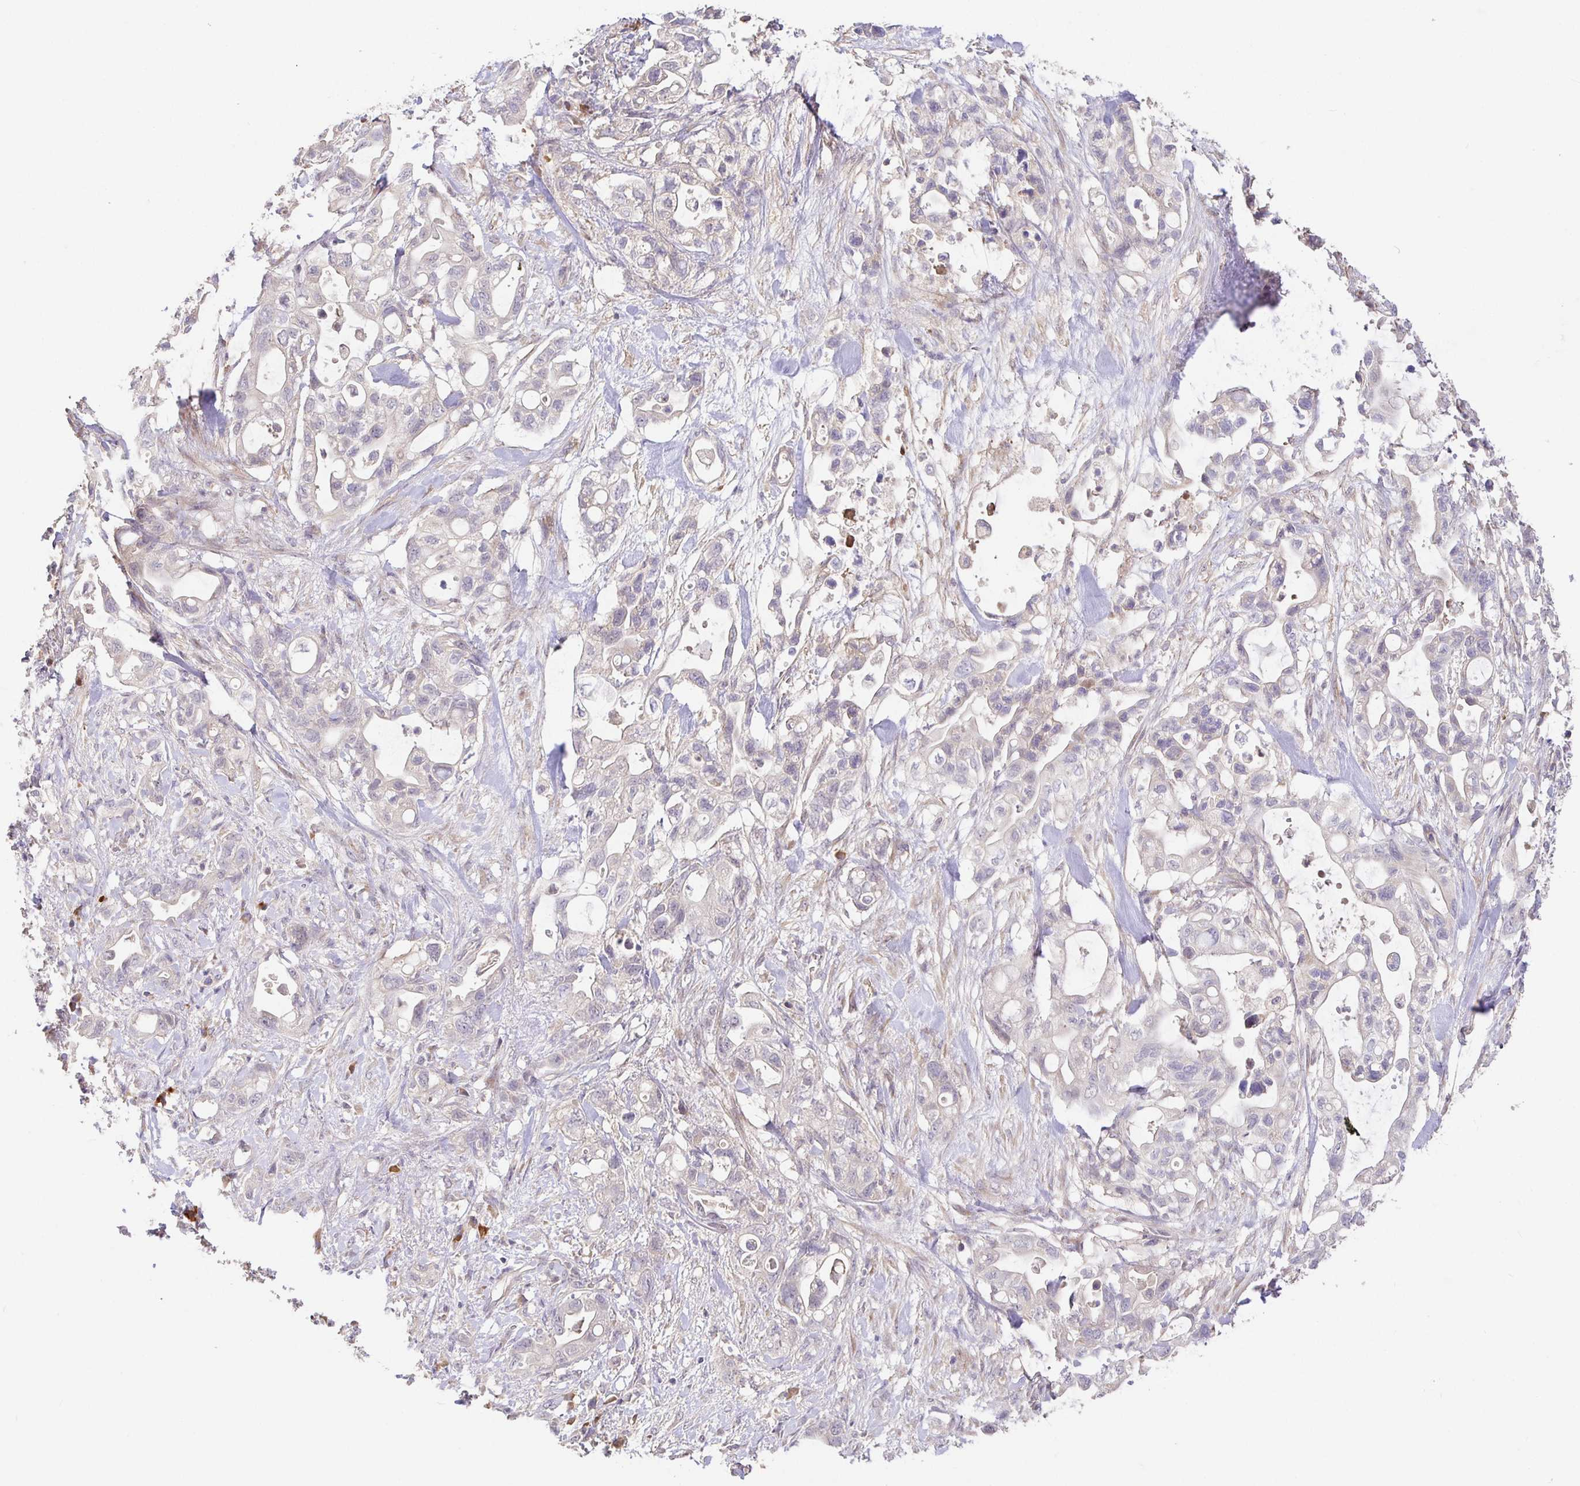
{"staining": {"intensity": "negative", "quantity": "none", "location": "none"}, "tissue": "pancreatic cancer", "cell_type": "Tumor cells", "image_type": "cancer", "snomed": [{"axis": "morphology", "description": "Adenocarcinoma, NOS"}, {"axis": "topography", "description": "Pancreas"}], "caption": "The micrograph displays no staining of tumor cells in pancreatic cancer.", "gene": "ZDHHC11", "patient": {"sex": "female", "age": 72}}